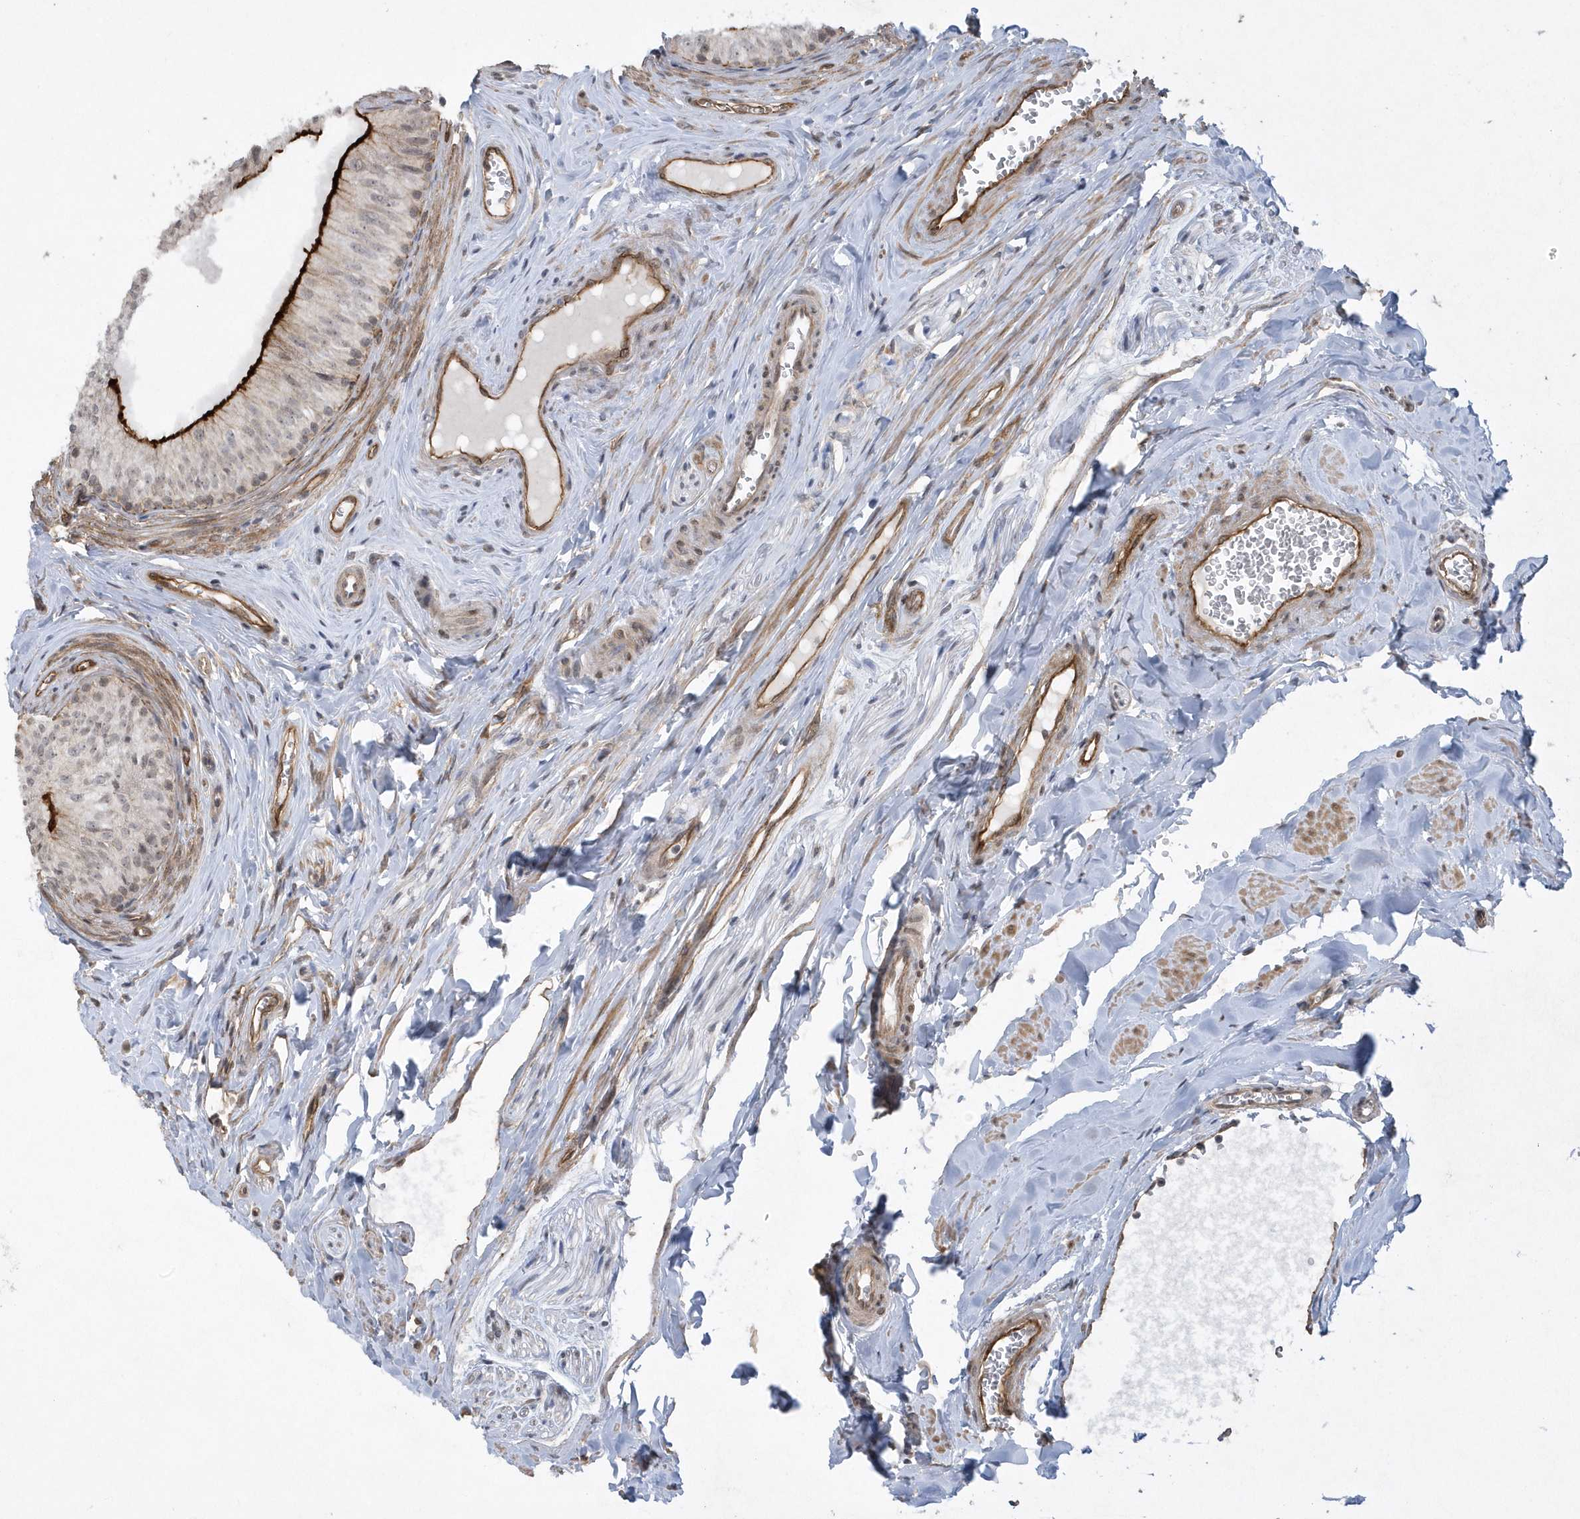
{"staining": {"intensity": "strong", "quantity": "<25%", "location": "cytoplasmic/membranous"}, "tissue": "epididymis", "cell_type": "Glandular cells", "image_type": "normal", "snomed": [{"axis": "morphology", "description": "Normal tissue, NOS"}, {"axis": "topography", "description": "Epididymis"}], "caption": "Immunohistochemical staining of benign epididymis shows <25% levels of strong cytoplasmic/membranous protein positivity in about <25% of glandular cells. The staining was performed using DAB (3,3'-diaminobenzidine), with brown indicating positive protein expression. Nuclei are stained blue with hematoxylin.", "gene": "RAI14", "patient": {"sex": "male", "age": 46}}